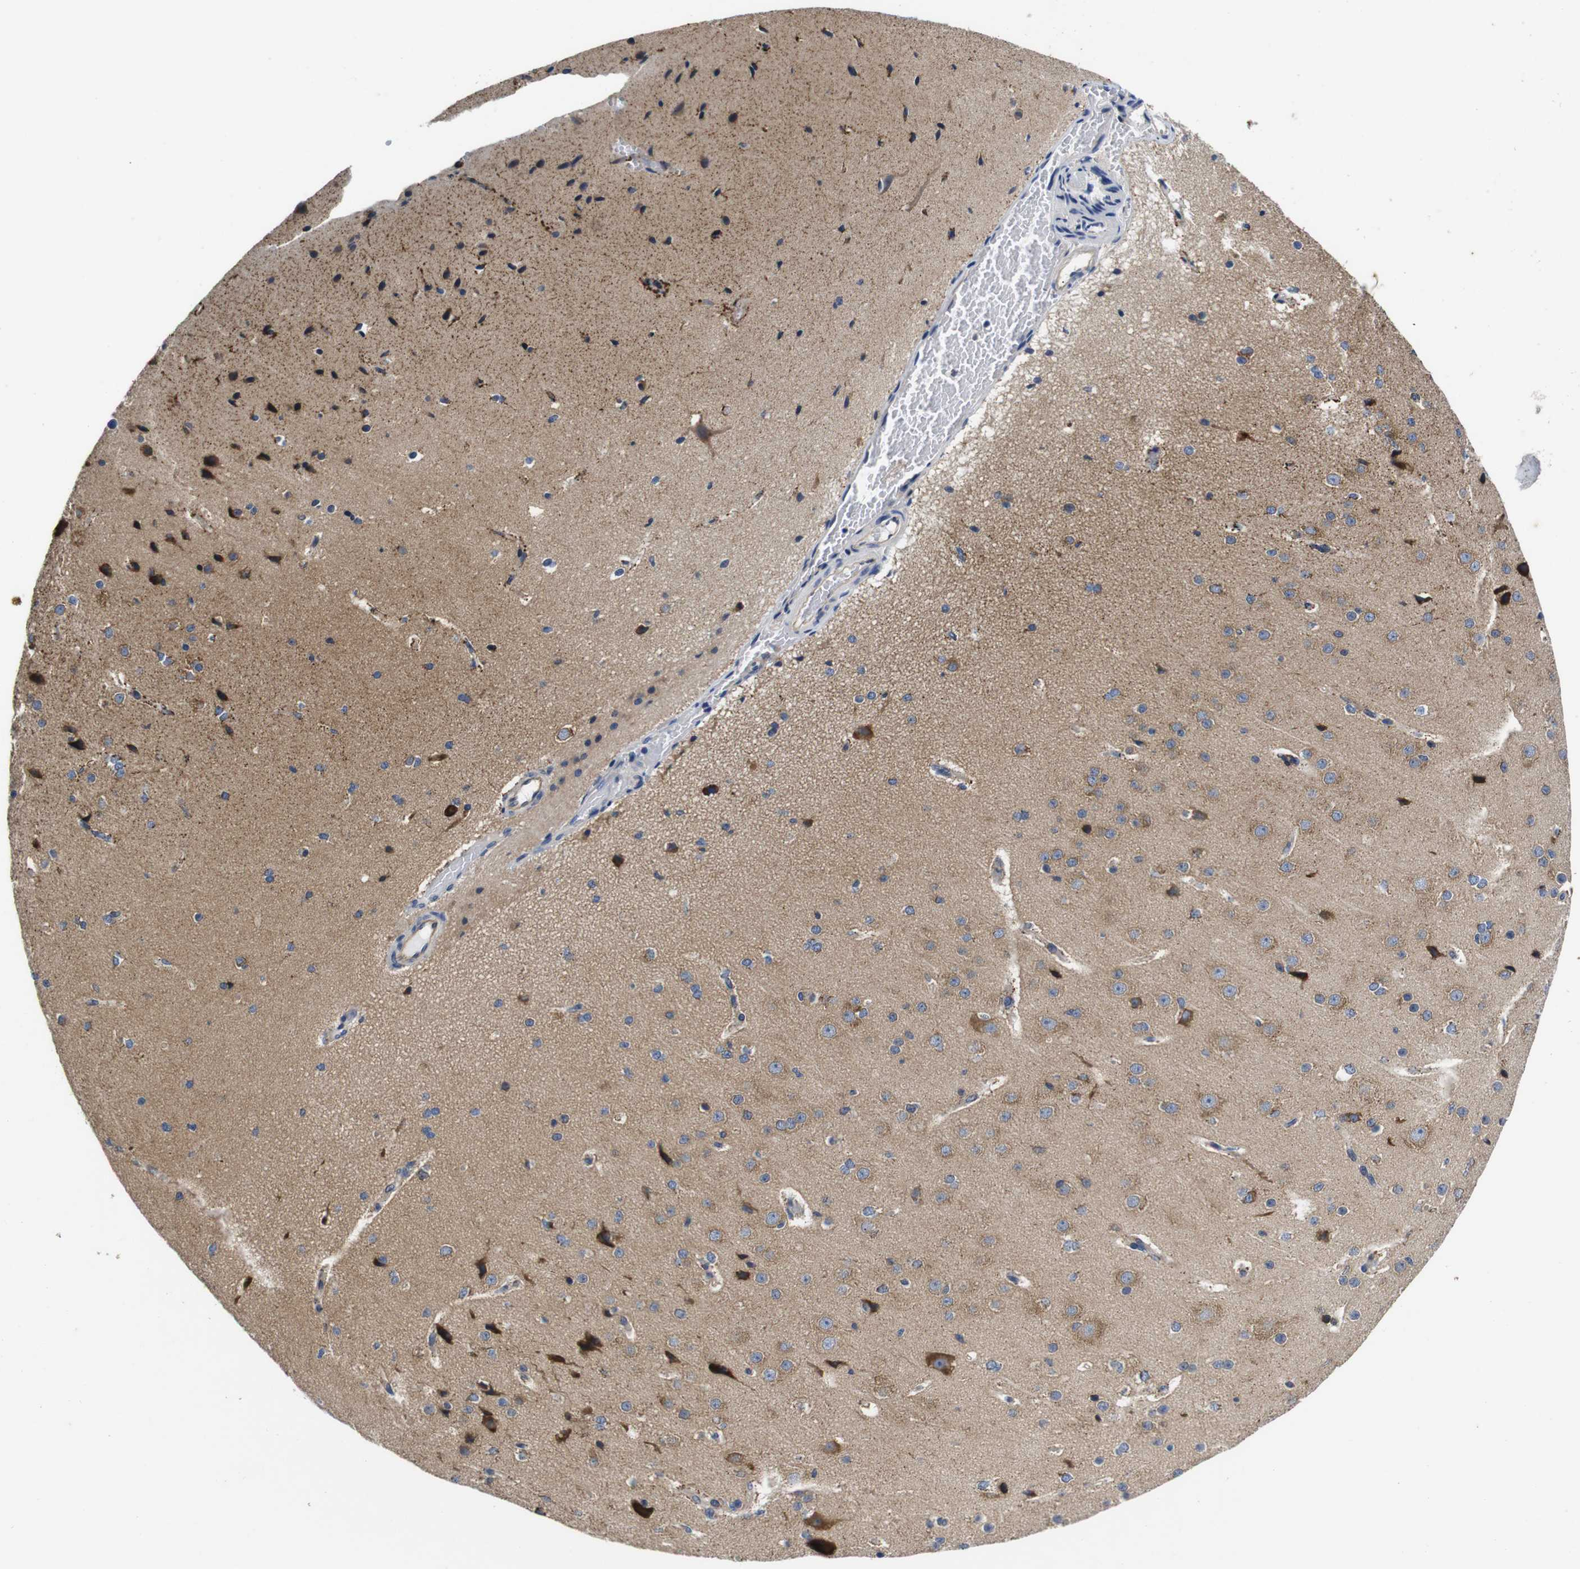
{"staining": {"intensity": "negative", "quantity": "none", "location": "none"}, "tissue": "cerebral cortex", "cell_type": "Endothelial cells", "image_type": "normal", "snomed": [{"axis": "morphology", "description": "Normal tissue, NOS"}, {"axis": "morphology", "description": "Developmental malformation"}, {"axis": "topography", "description": "Cerebral cortex"}], "caption": "Immunohistochemistry of normal cerebral cortex displays no positivity in endothelial cells.", "gene": "MARCHF7", "patient": {"sex": "female", "age": 30}}